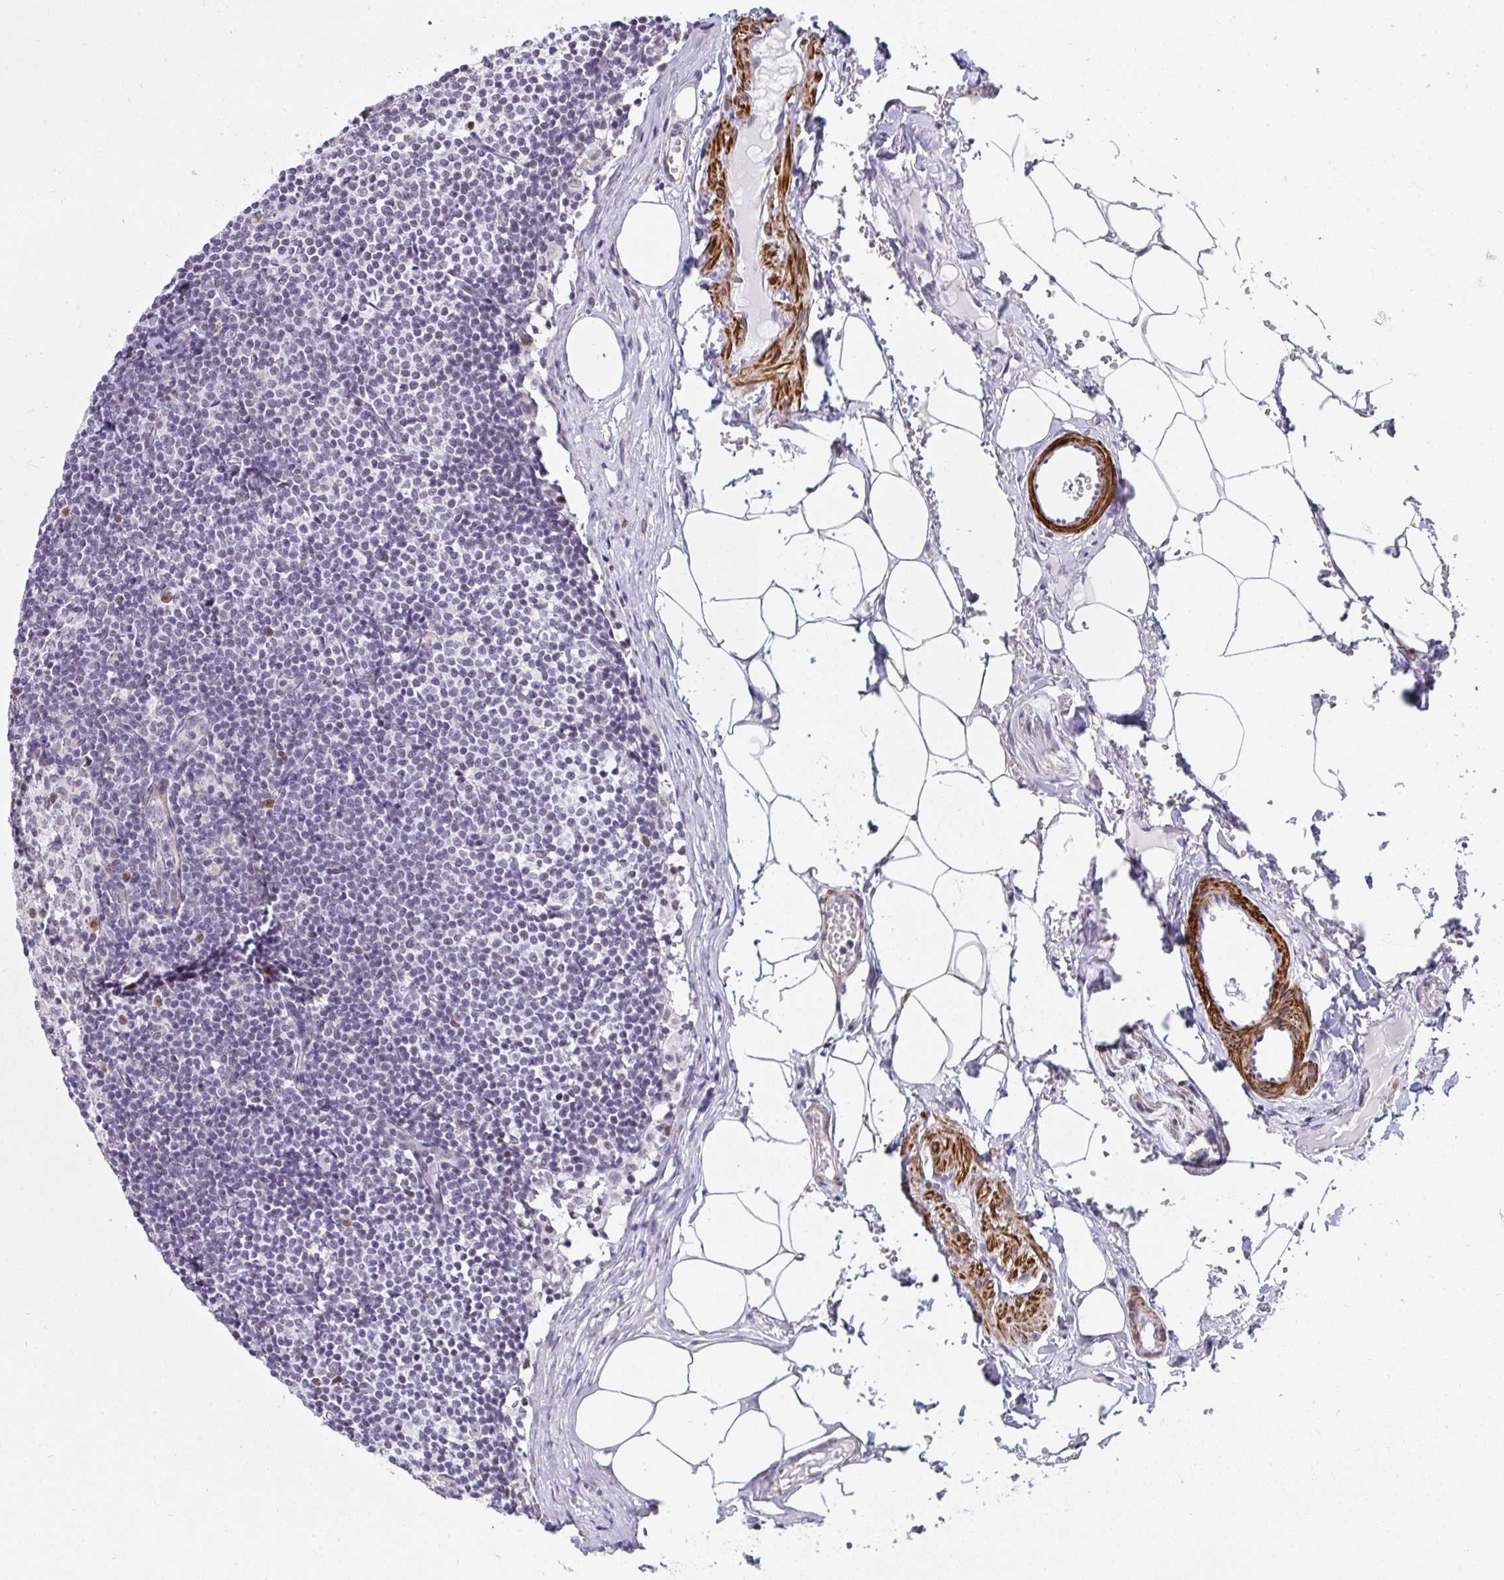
{"staining": {"intensity": "moderate", "quantity": "25%-75%", "location": "nuclear"}, "tissue": "lymph node", "cell_type": "Germinal center cells", "image_type": "normal", "snomed": [{"axis": "morphology", "description": "Normal tissue, NOS"}, {"axis": "topography", "description": "Lymph node"}], "caption": "Immunohistochemical staining of normal lymph node displays medium levels of moderate nuclear expression in about 25%-75% of germinal center cells. (brown staining indicates protein expression, while blue staining denotes nuclei).", "gene": "GINS2", "patient": {"sex": "male", "age": 49}}